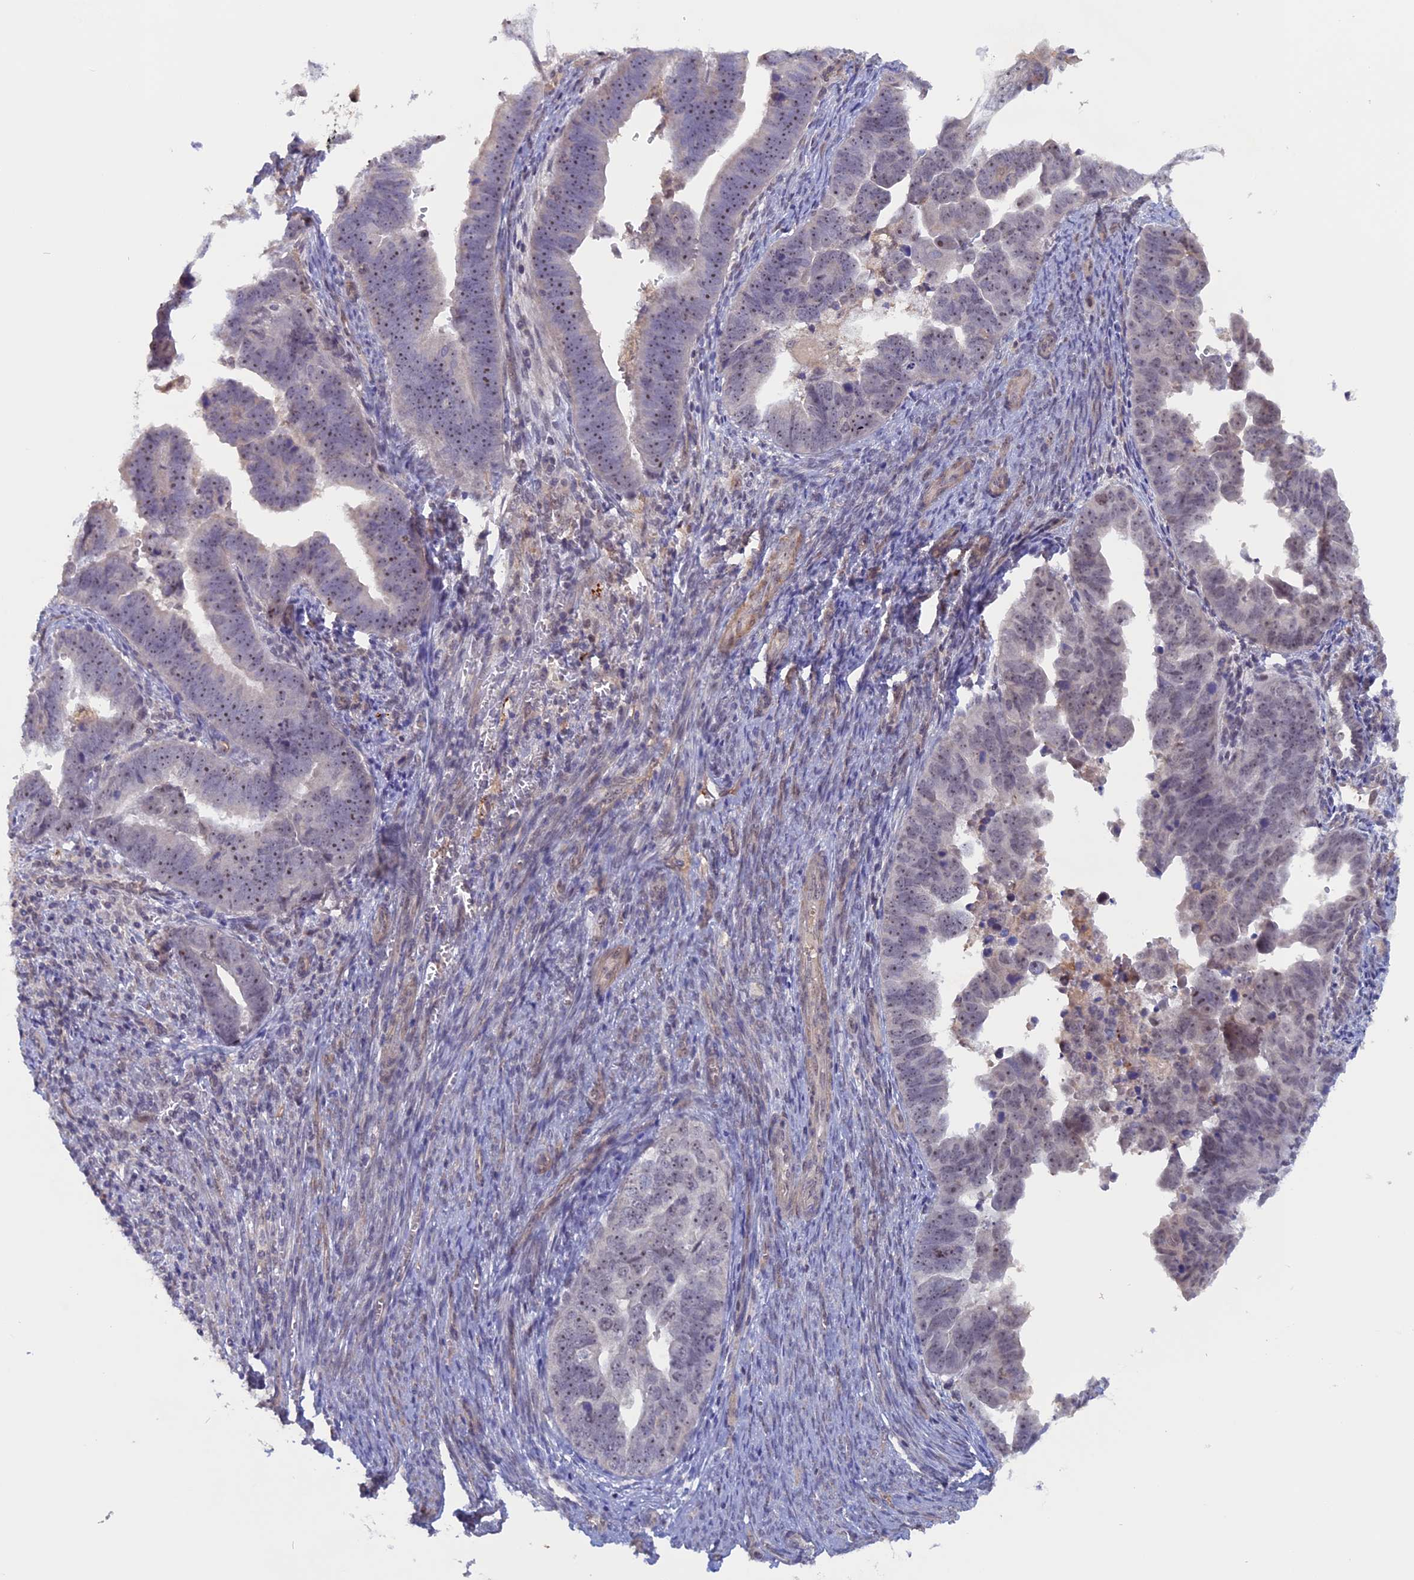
{"staining": {"intensity": "weak", "quantity": ">75%", "location": "nuclear"}, "tissue": "endometrial cancer", "cell_type": "Tumor cells", "image_type": "cancer", "snomed": [{"axis": "morphology", "description": "Adenocarcinoma, NOS"}, {"axis": "topography", "description": "Endometrium"}], "caption": "Immunohistochemistry (IHC) histopathology image of neoplastic tissue: human adenocarcinoma (endometrial) stained using IHC demonstrates low levels of weak protein expression localized specifically in the nuclear of tumor cells, appearing as a nuclear brown color.", "gene": "FAM98C", "patient": {"sex": "female", "age": 75}}